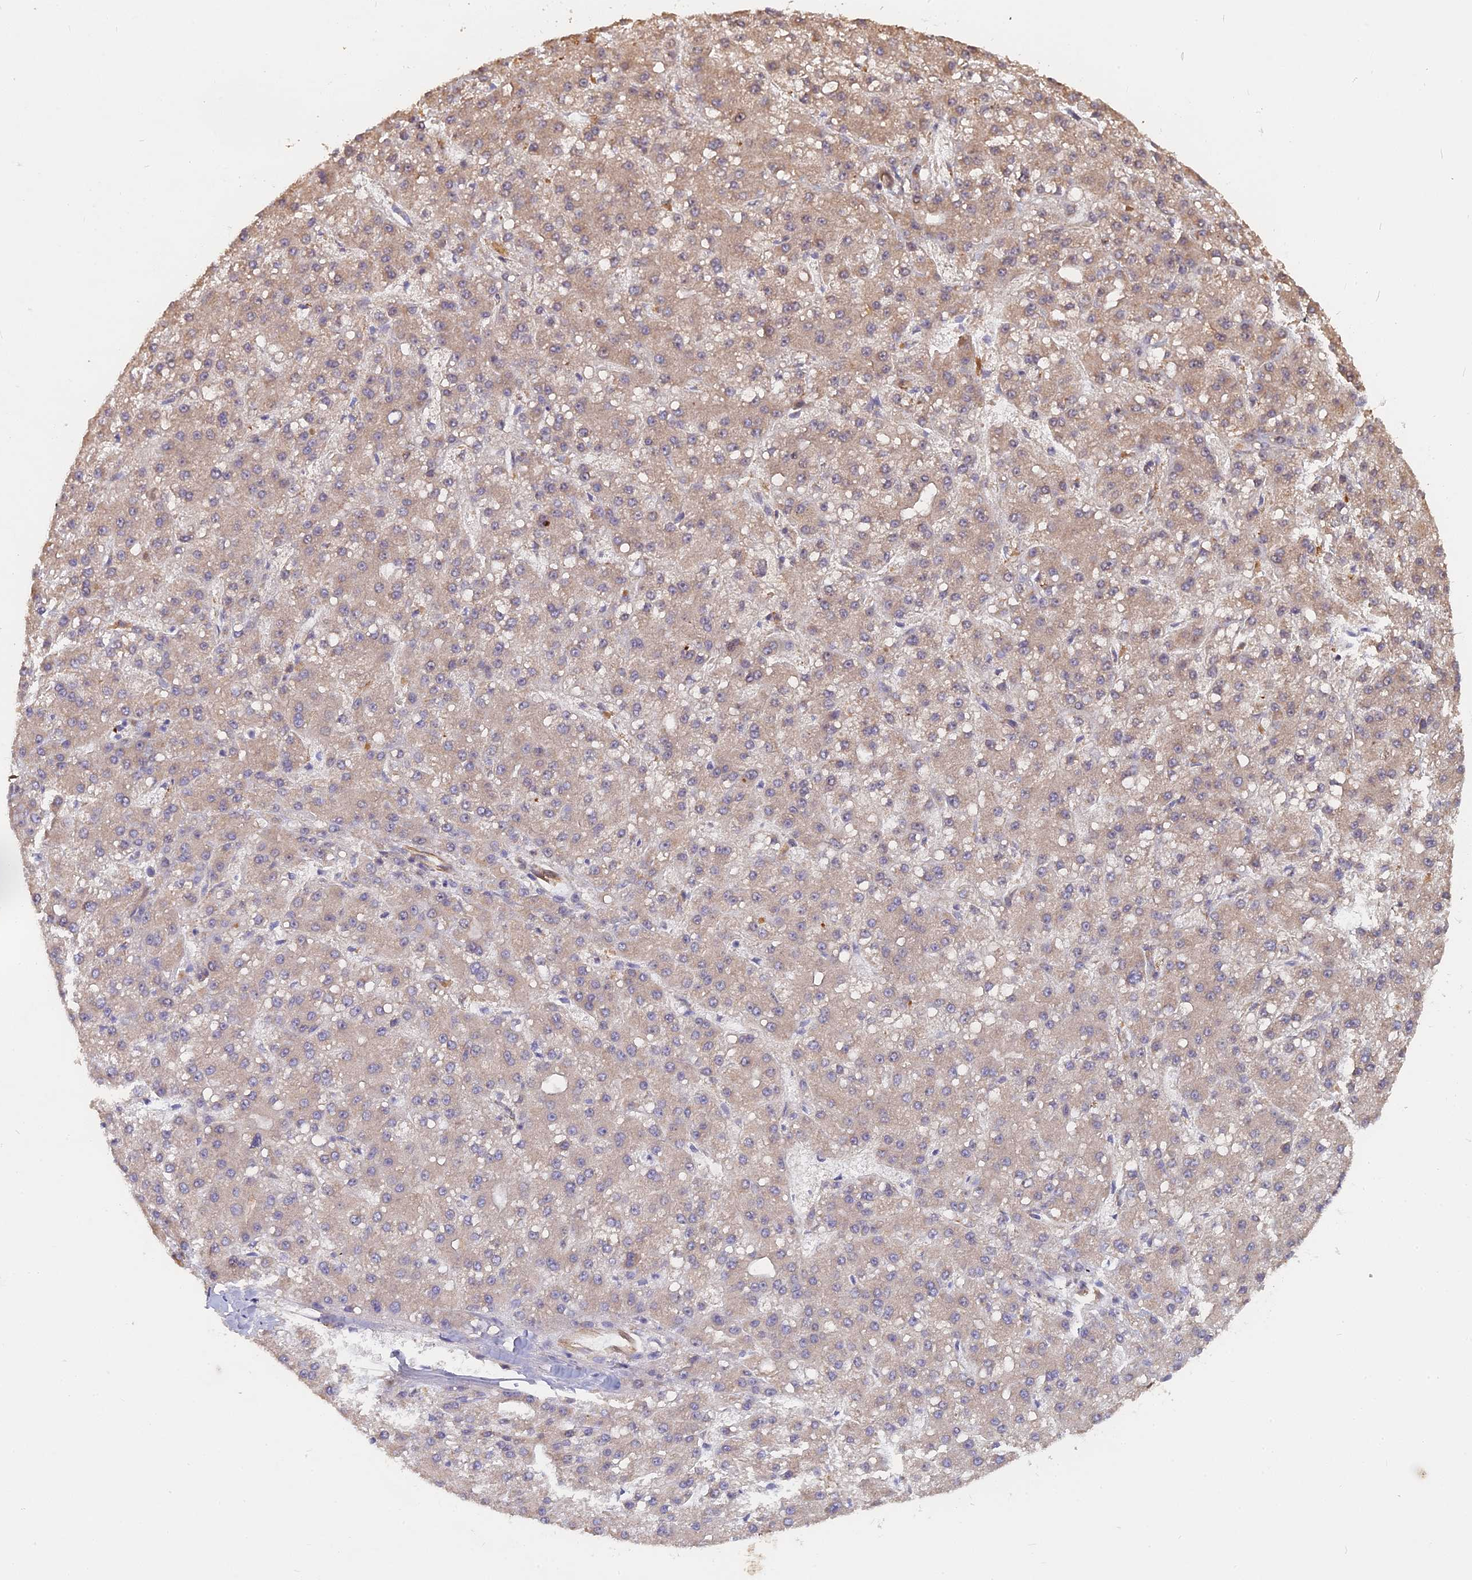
{"staining": {"intensity": "weak", "quantity": "<25%", "location": "cytoplasmic/membranous"}, "tissue": "liver cancer", "cell_type": "Tumor cells", "image_type": "cancer", "snomed": [{"axis": "morphology", "description": "Carcinoma, Hepatocellular, NOS"}, {"axis": "topography", "description": "Liver"}], "caption": "Hepatocellular carcinoma (liver) stained for a protein using immunohistochemistry (IHC) reveals no staining tumor cells.", "gene": "SAC3D1", "patient": {"sex": "male", "age": 67}}